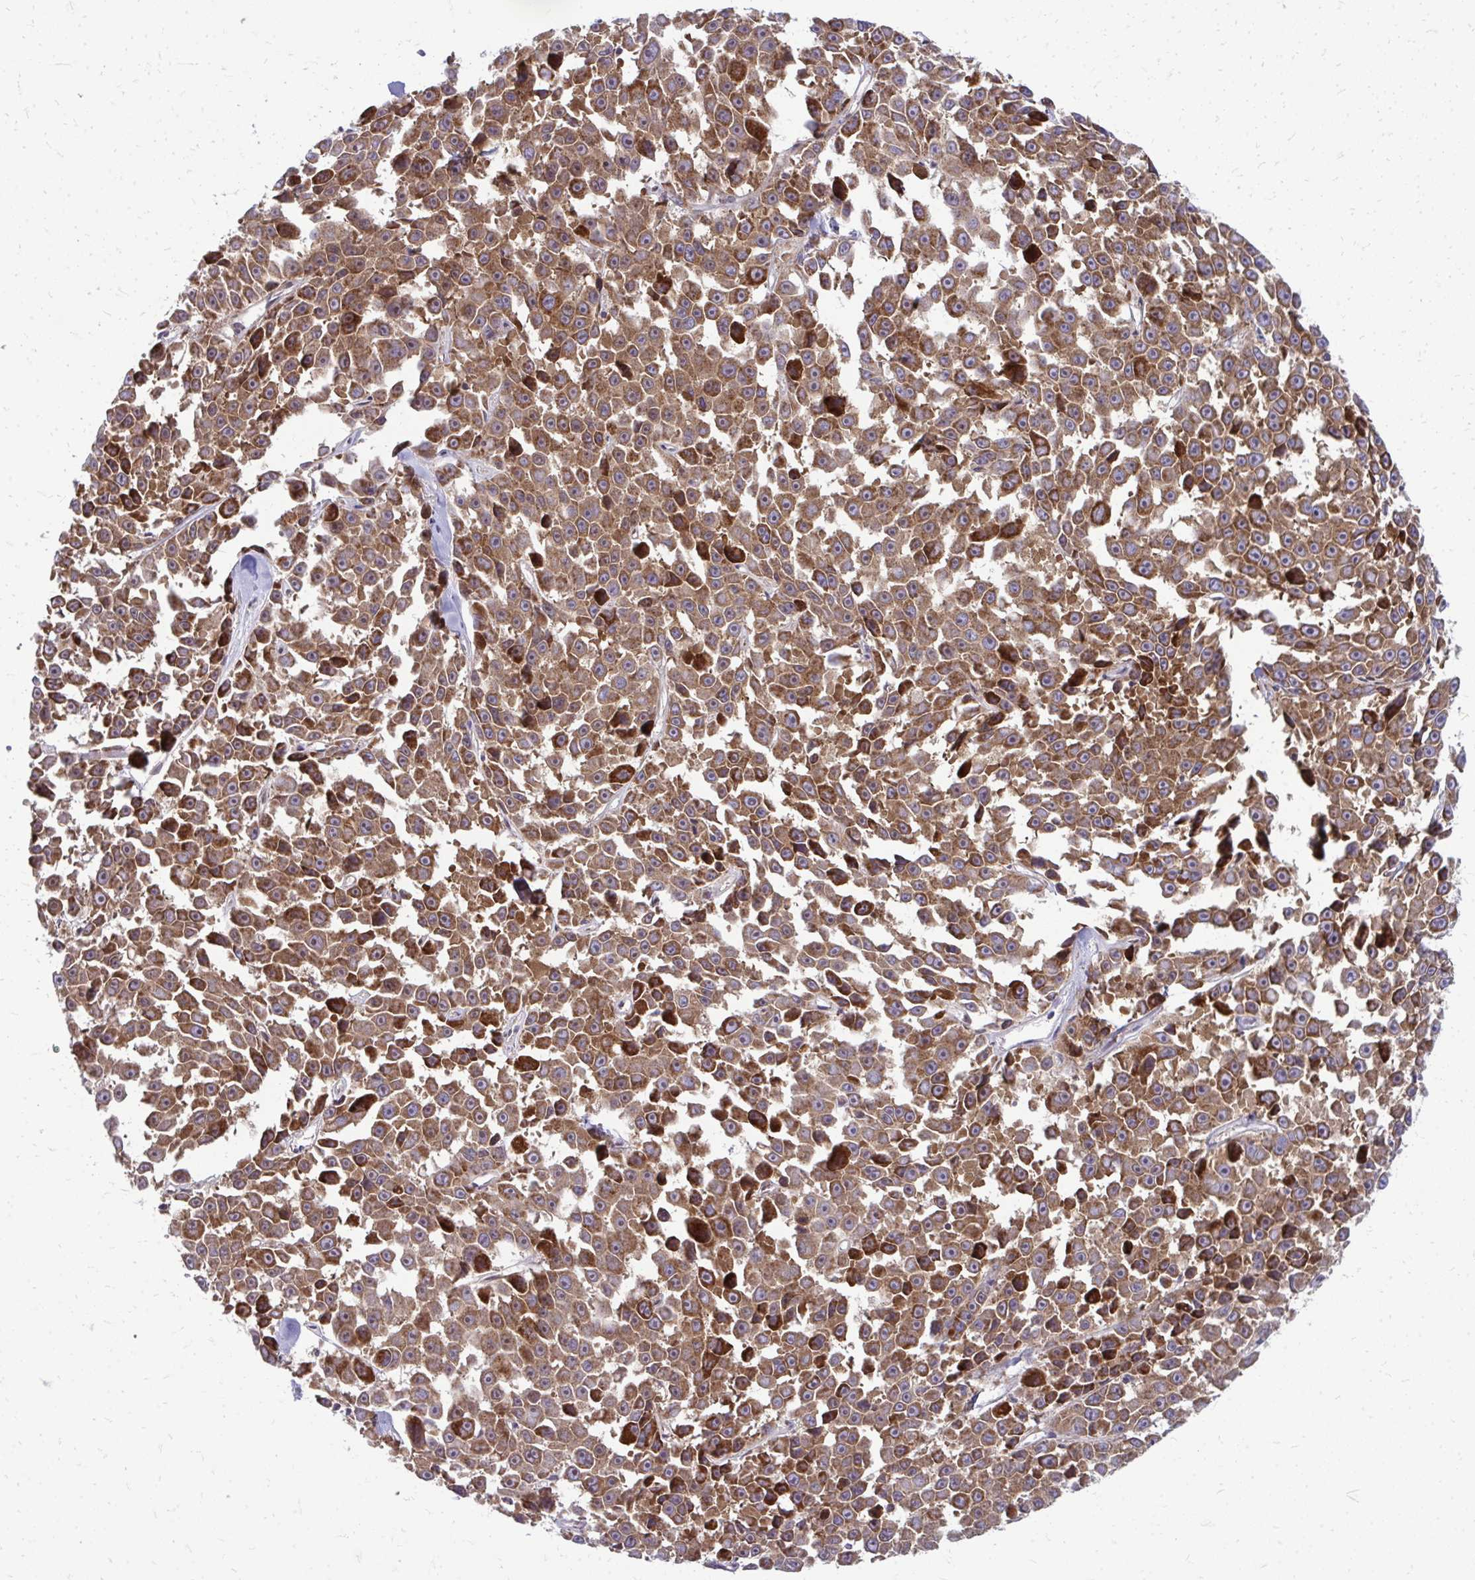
{"staining": {"intensity": "moderate", "quantity": ">75%", "location": "cytoplasmic/membranous"}, "tissue": "melanoma", "cell_type": "Tumor cells", "image_type": "cancer", "snomed": [{"axis": "morphology", "description": "Malignant melanoma, NOS"}, {"axis": "topography", "description": "Skin"}], "caption": "Malignant melanoma was stained to show a protein in brown. There is medium levels of moderate cytoplasmic/membranous expression in approximately >75% of tumor cells. The staining was performed using DAB, with brown indicating positive protein expression. Nuclei are stained blue with hematoxylin.", "gene": "ASAP1", "patient": {"sex": "female", "age": 66}}